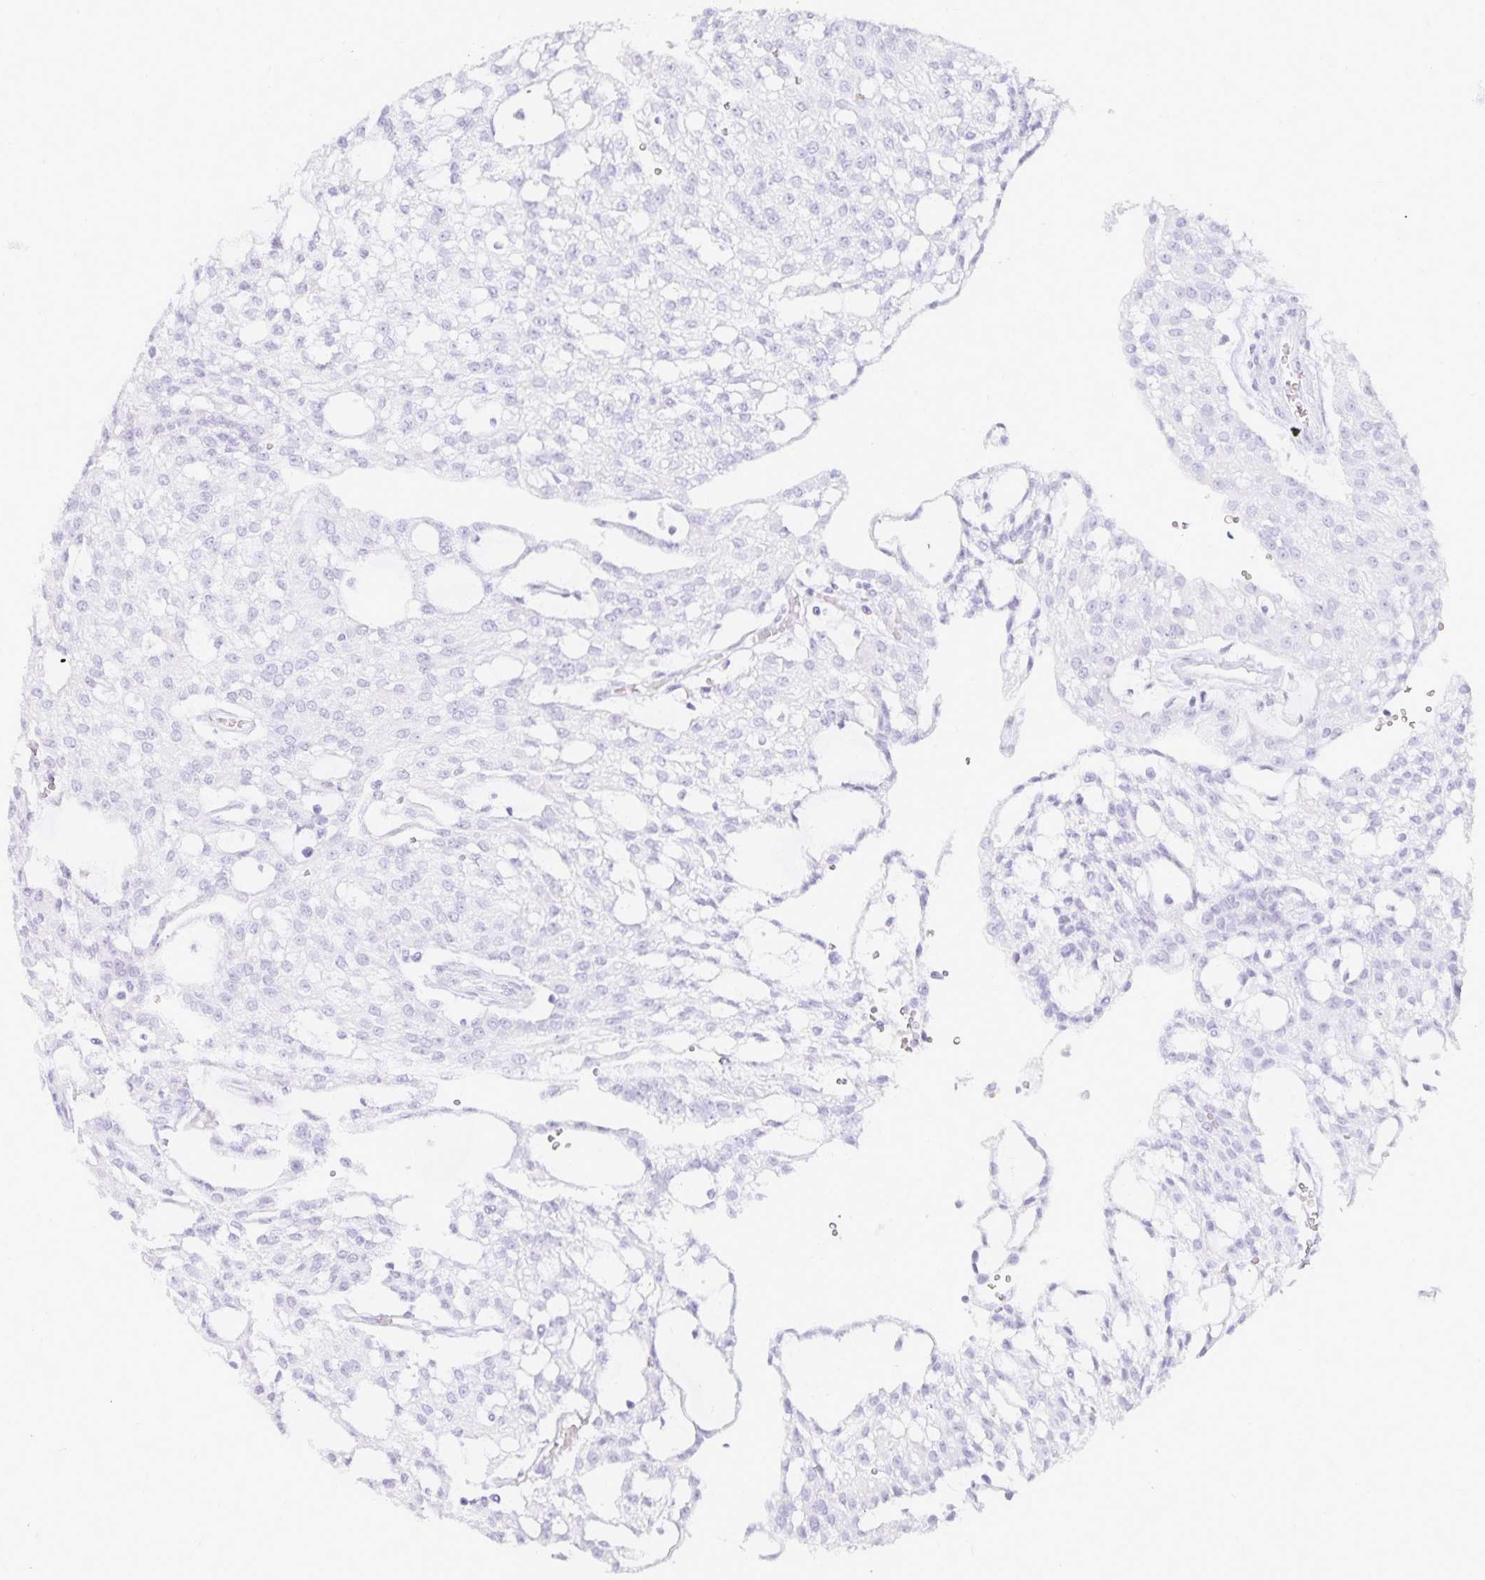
{"staining": {"intensity": "negative", "quantity": "none", "location": "none"}, "tissue": "renal cancer", "cell_type": "Tumor cells", "image_type": "cancer", "snomed": [{"axis": "morphology", "description": "Adenocarcinoma, NOS"}, {"axis": "topography", "description": "Kidney"}], "caption": "Protein analysis of renal cancer displays no significant positivity in tumor cells. Nuclei are stained in blue.", "gene": "GP2", "patient": {"sex": "male", "age": 63}}